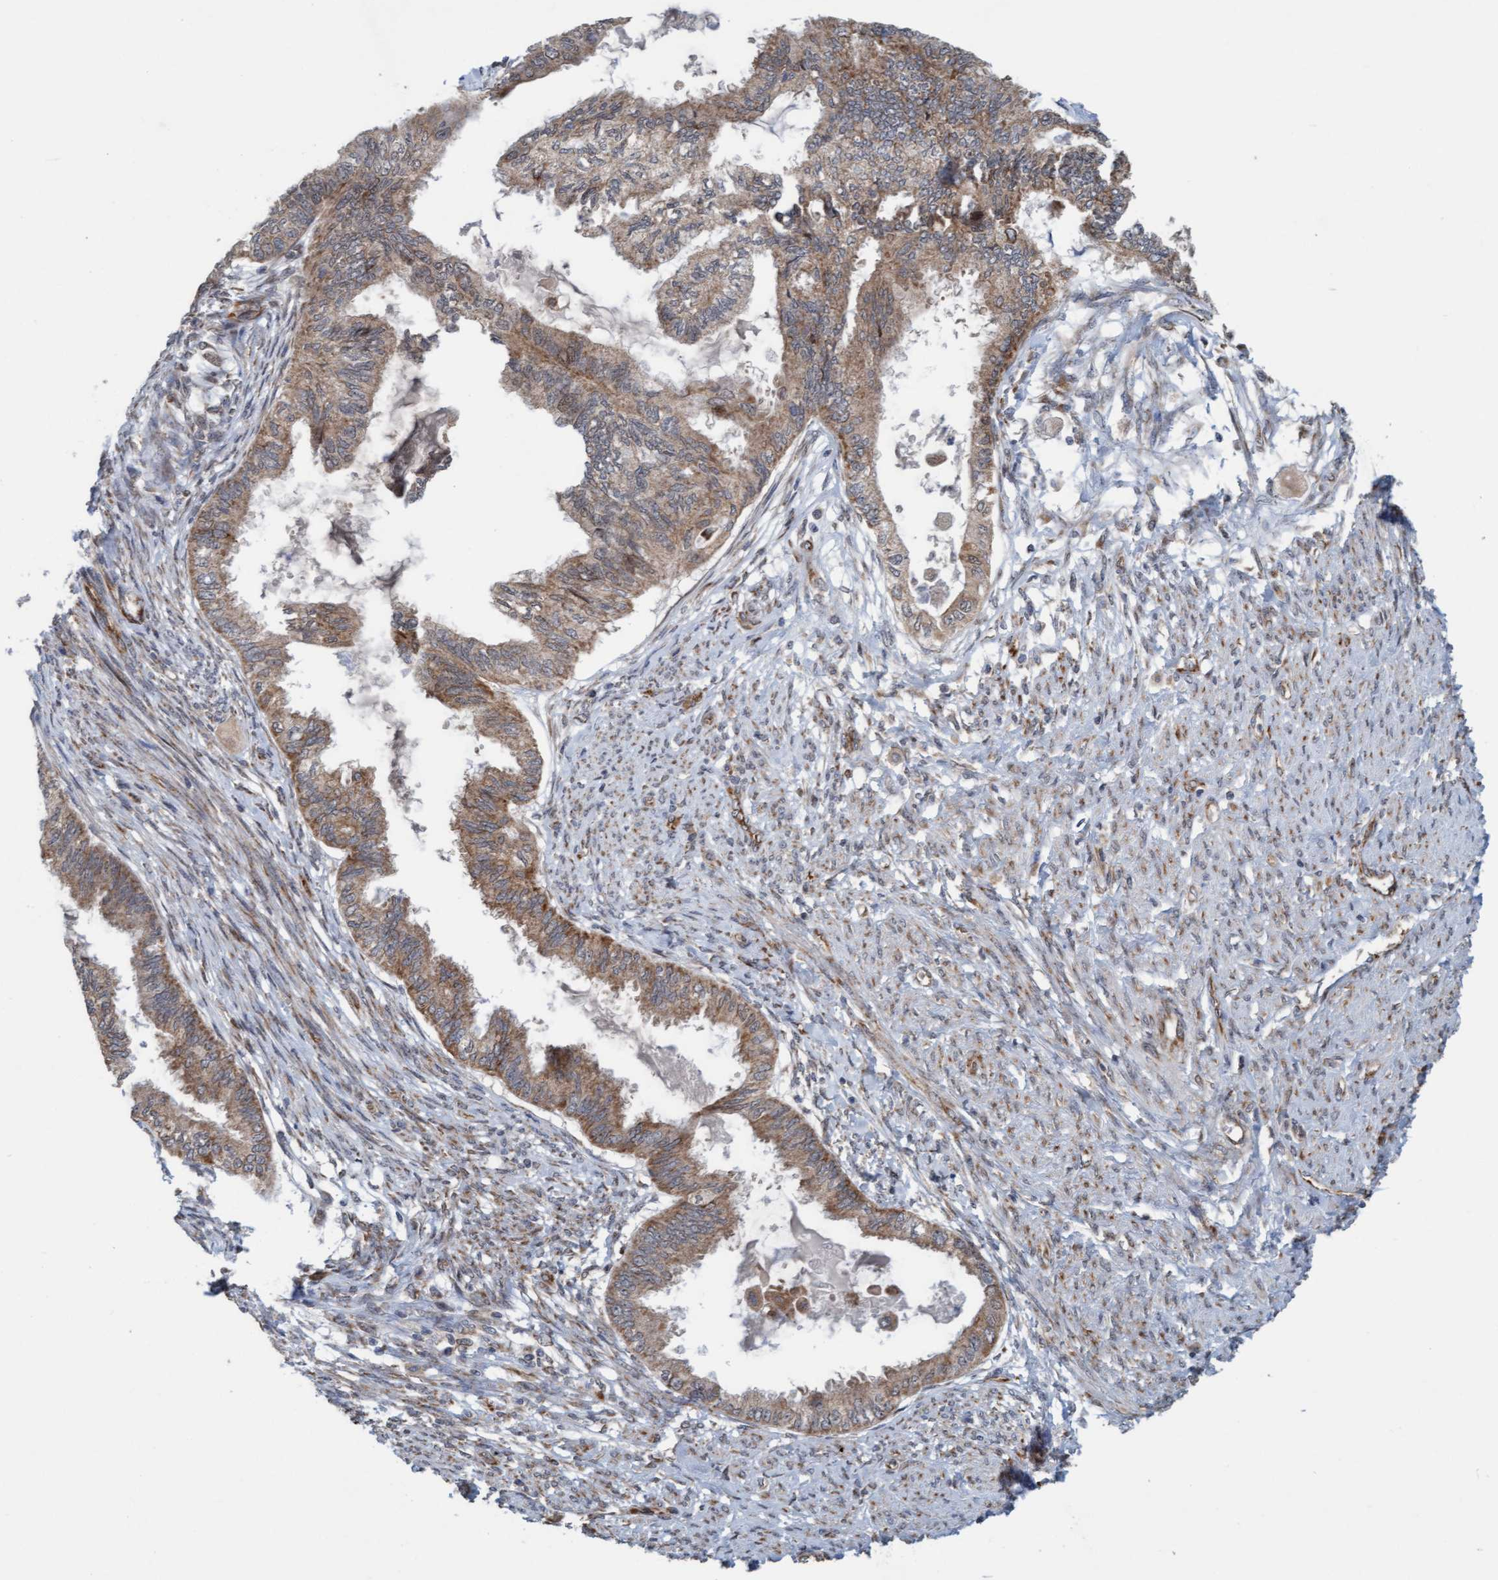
{"staining": {"intensity": "moderate", "quantity": ">75%", "location": "cytoplasmic/membranous"}, "tissue": "cervical cancer", "cell_type": "Tumor cells", "image_type": "cancer", "snomed": [{"axis": "morphology", "description": "Normal tissue, NOS"}, {"axis": "morphology", "description": "Adenocarcinoma, NOS"}, {"axis": "topography", "description": "Cervix"}, {"axis": "topography", "description": "Endometrium"}], "caption": "Immunohistochemistry staining of adenocarcinoma (cervical), which shows medium levels of moderate cytoplasmic/membranous expression in about >75% of tumor cells indicating moderate cytoplasmic/membranous protein staining. The staining was performed using DAB (brown) for protein detection and nuclei were counterstained in hematoxylin (blue).", "gene": "ZNF566", "patient": {"sex": "female", "age": 86}}